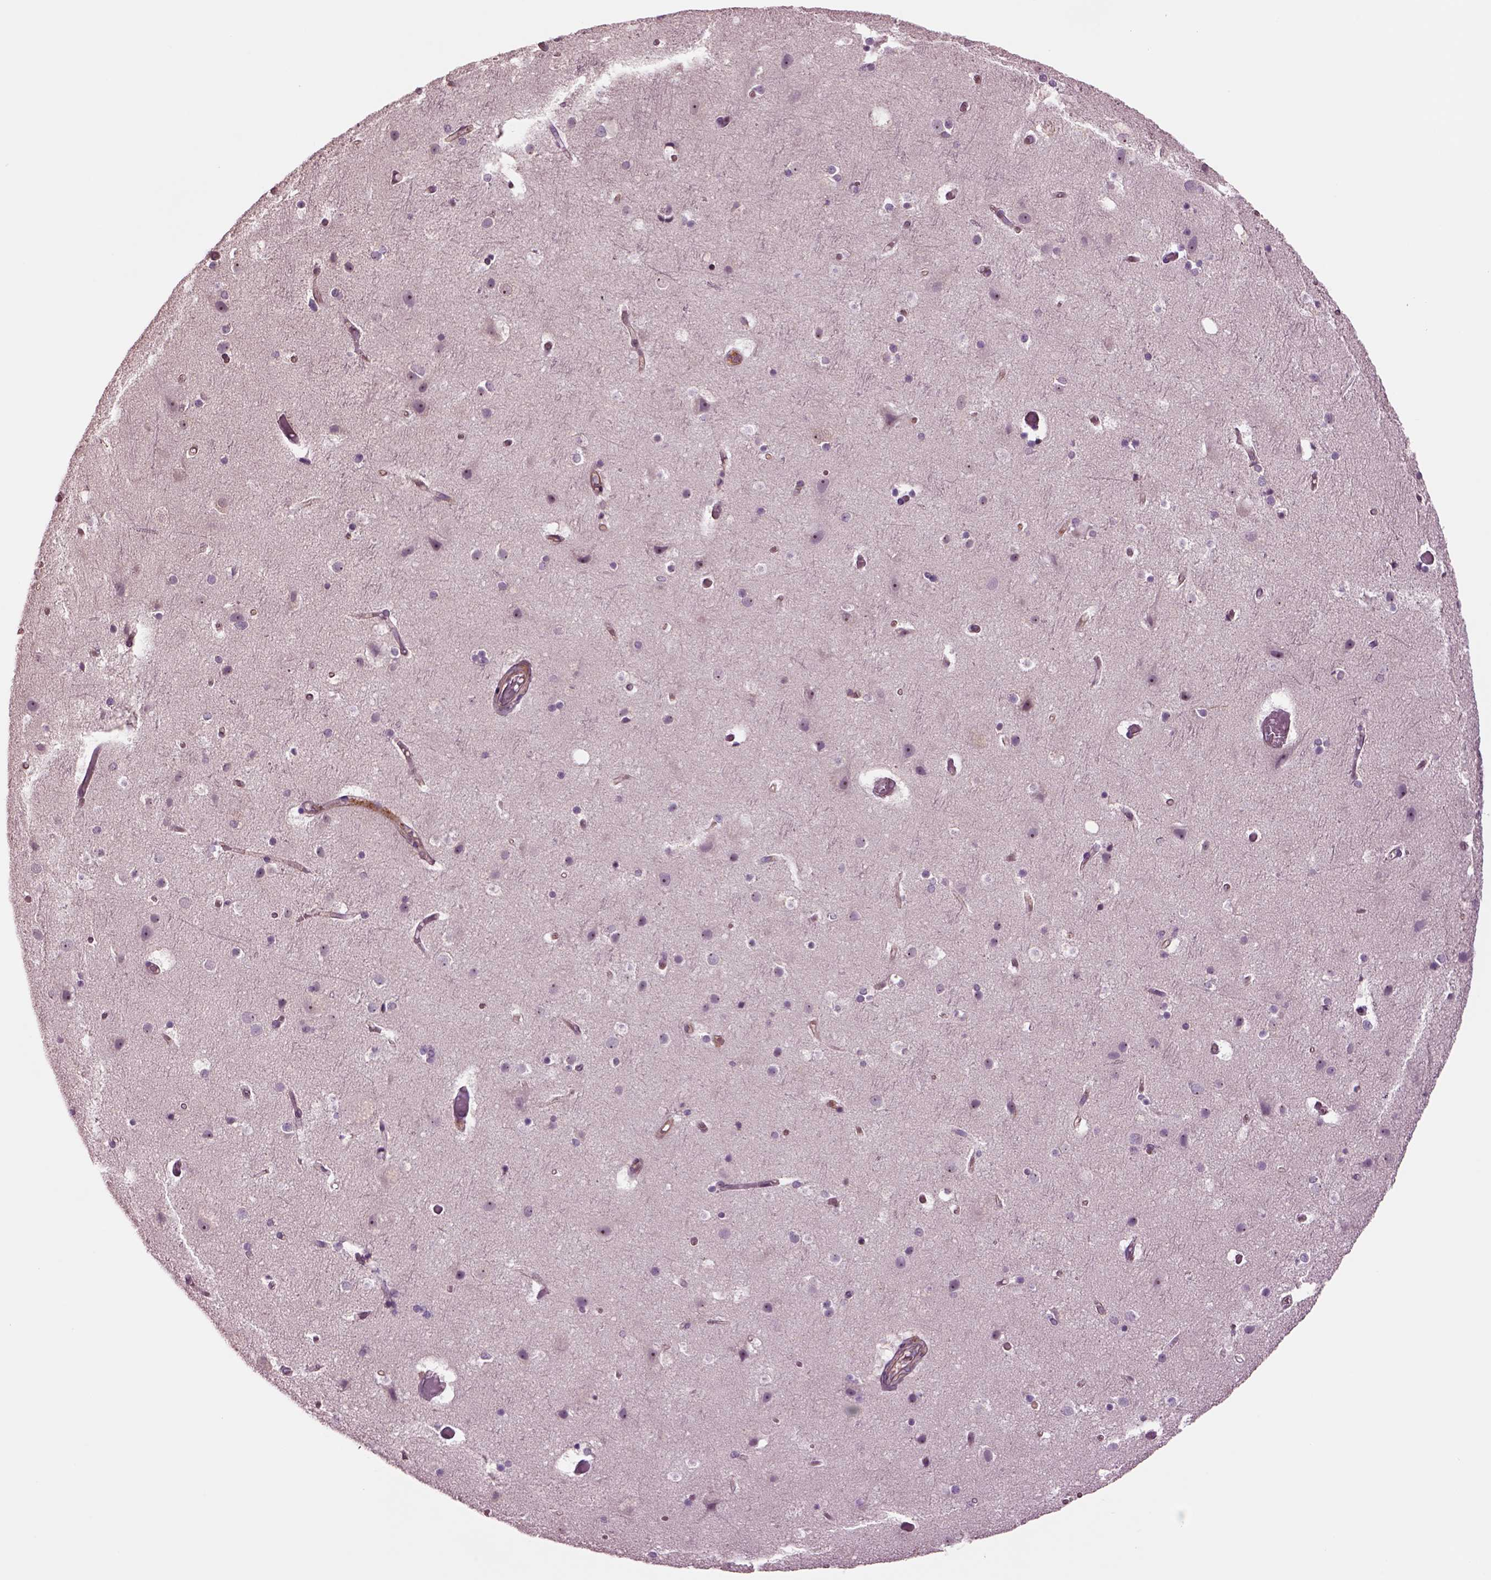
{"staining": {"intensity": "moderate", "quantity": ">75%", "location": "cytoplasmic/membranous"}, "tissue": "cerebral cortex", "cell_type": "Endothelial cells", "image_type": "normal", "snomed": [{"axis": "morphology", "description": "Normal tissue, NOS"}, {"axis": "topography", "description": "Cerebral cortex"}], "caption": "A photomicrograph showing moderate cytoplasmic/membranous staining in approximately >75% of endothelial cells in normal cerebral cortex, as visualized by brown immunohistochemical staining.", "gene": "HTR1B", "patient": {"sex": "female", "age": 52}}